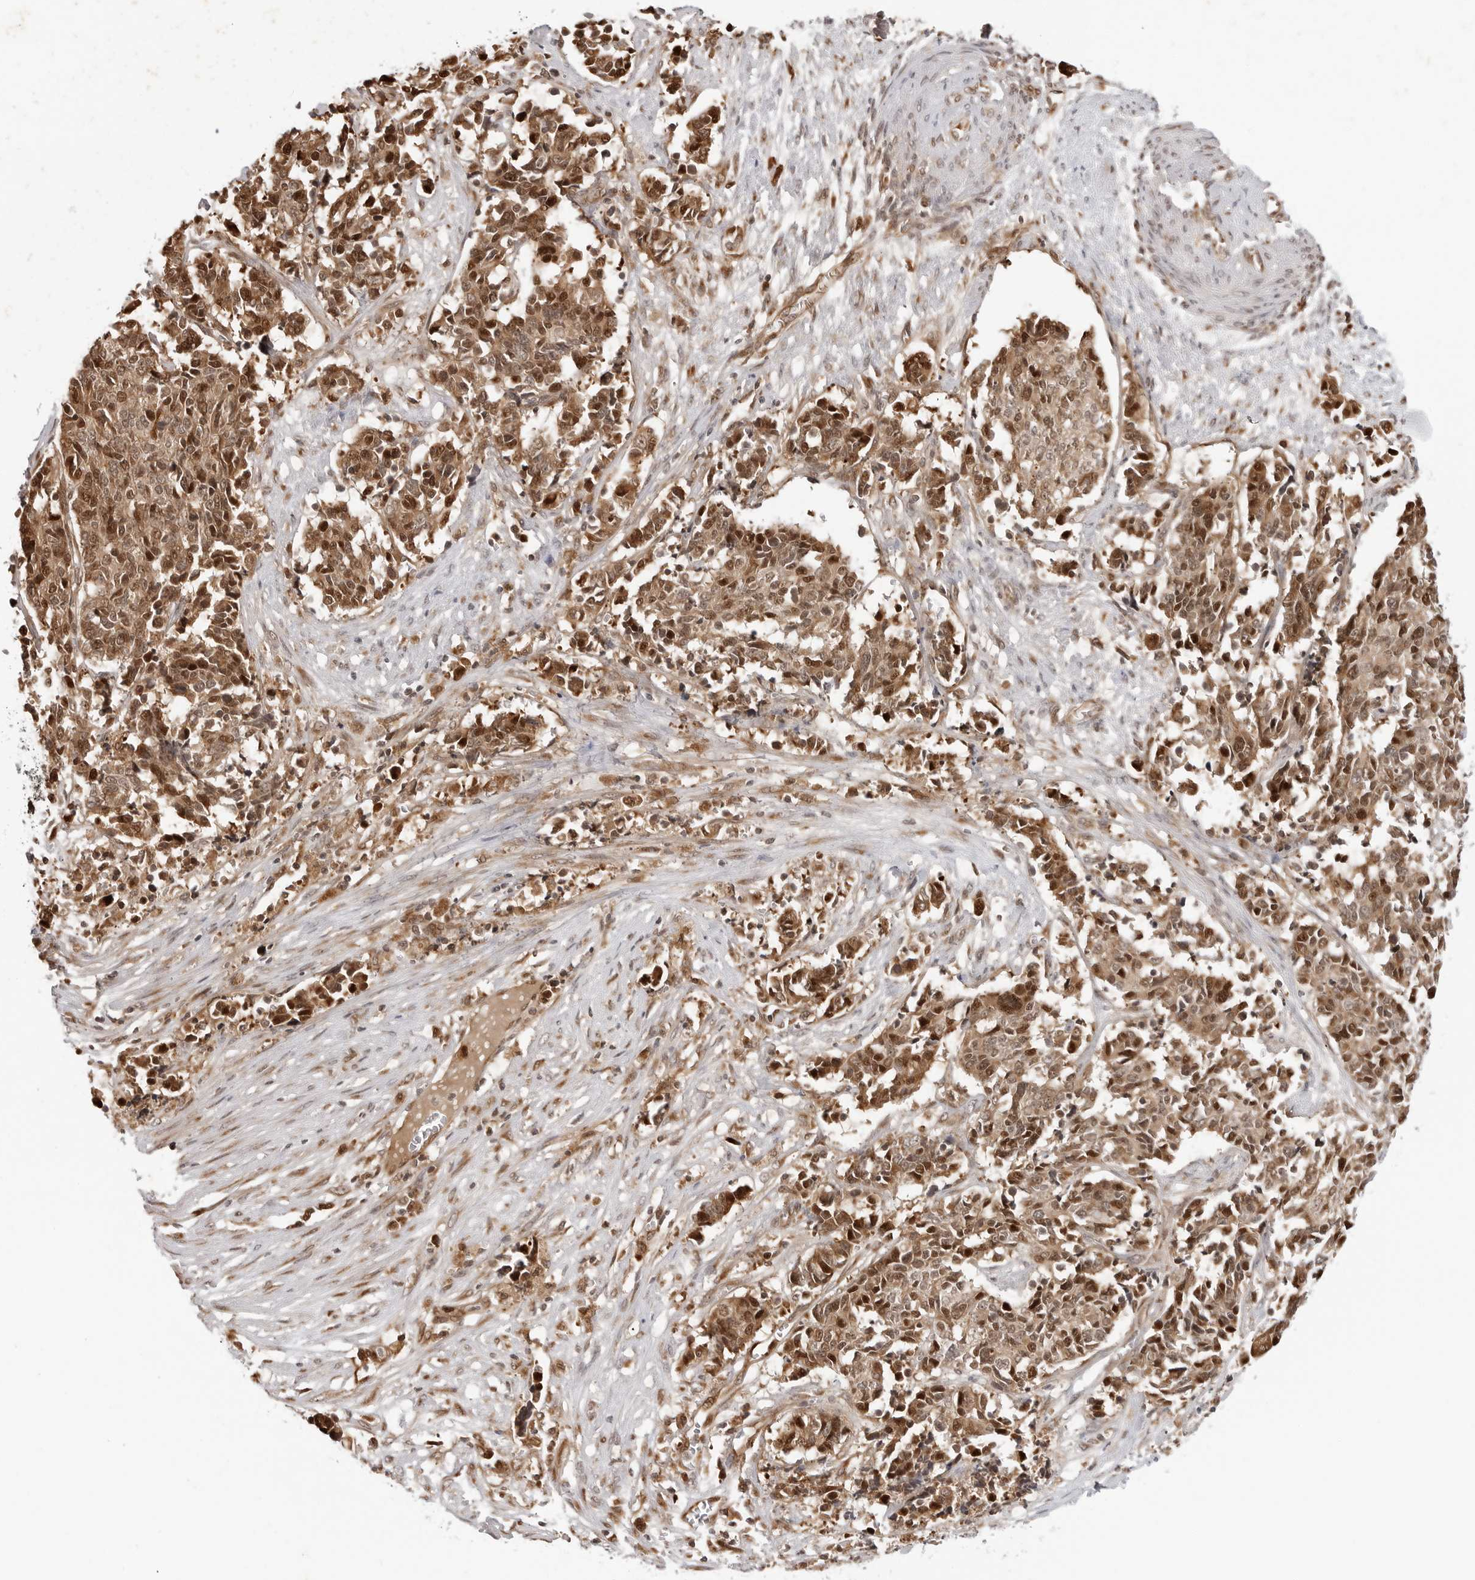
{"staining": {"intensity": "strong", "quantity": ">75%", "location": "cytoplasmic/membranous,nuclear"}, "tissue": "cervical cancer", "cell_type": "Tumor cells", "image_type": "cancer", "snomed": [{"axis": "morphology", "description": "Normal tissue, NOS"}, {"axis": "morphology", "description": "Squamous cell carcinoma, NOS"}, {"axis": "topography", "description": "Cervix"}], "caption": "Protein positivity by immunohistochemistry demonstrates strong cytoplasmic/membranous and nuclear expression in approximately >75% of tumor cells in cervical squamous cell carcinoma.", "gene": "TIPRL", "patient": {"sex": "female", "age": 35}}